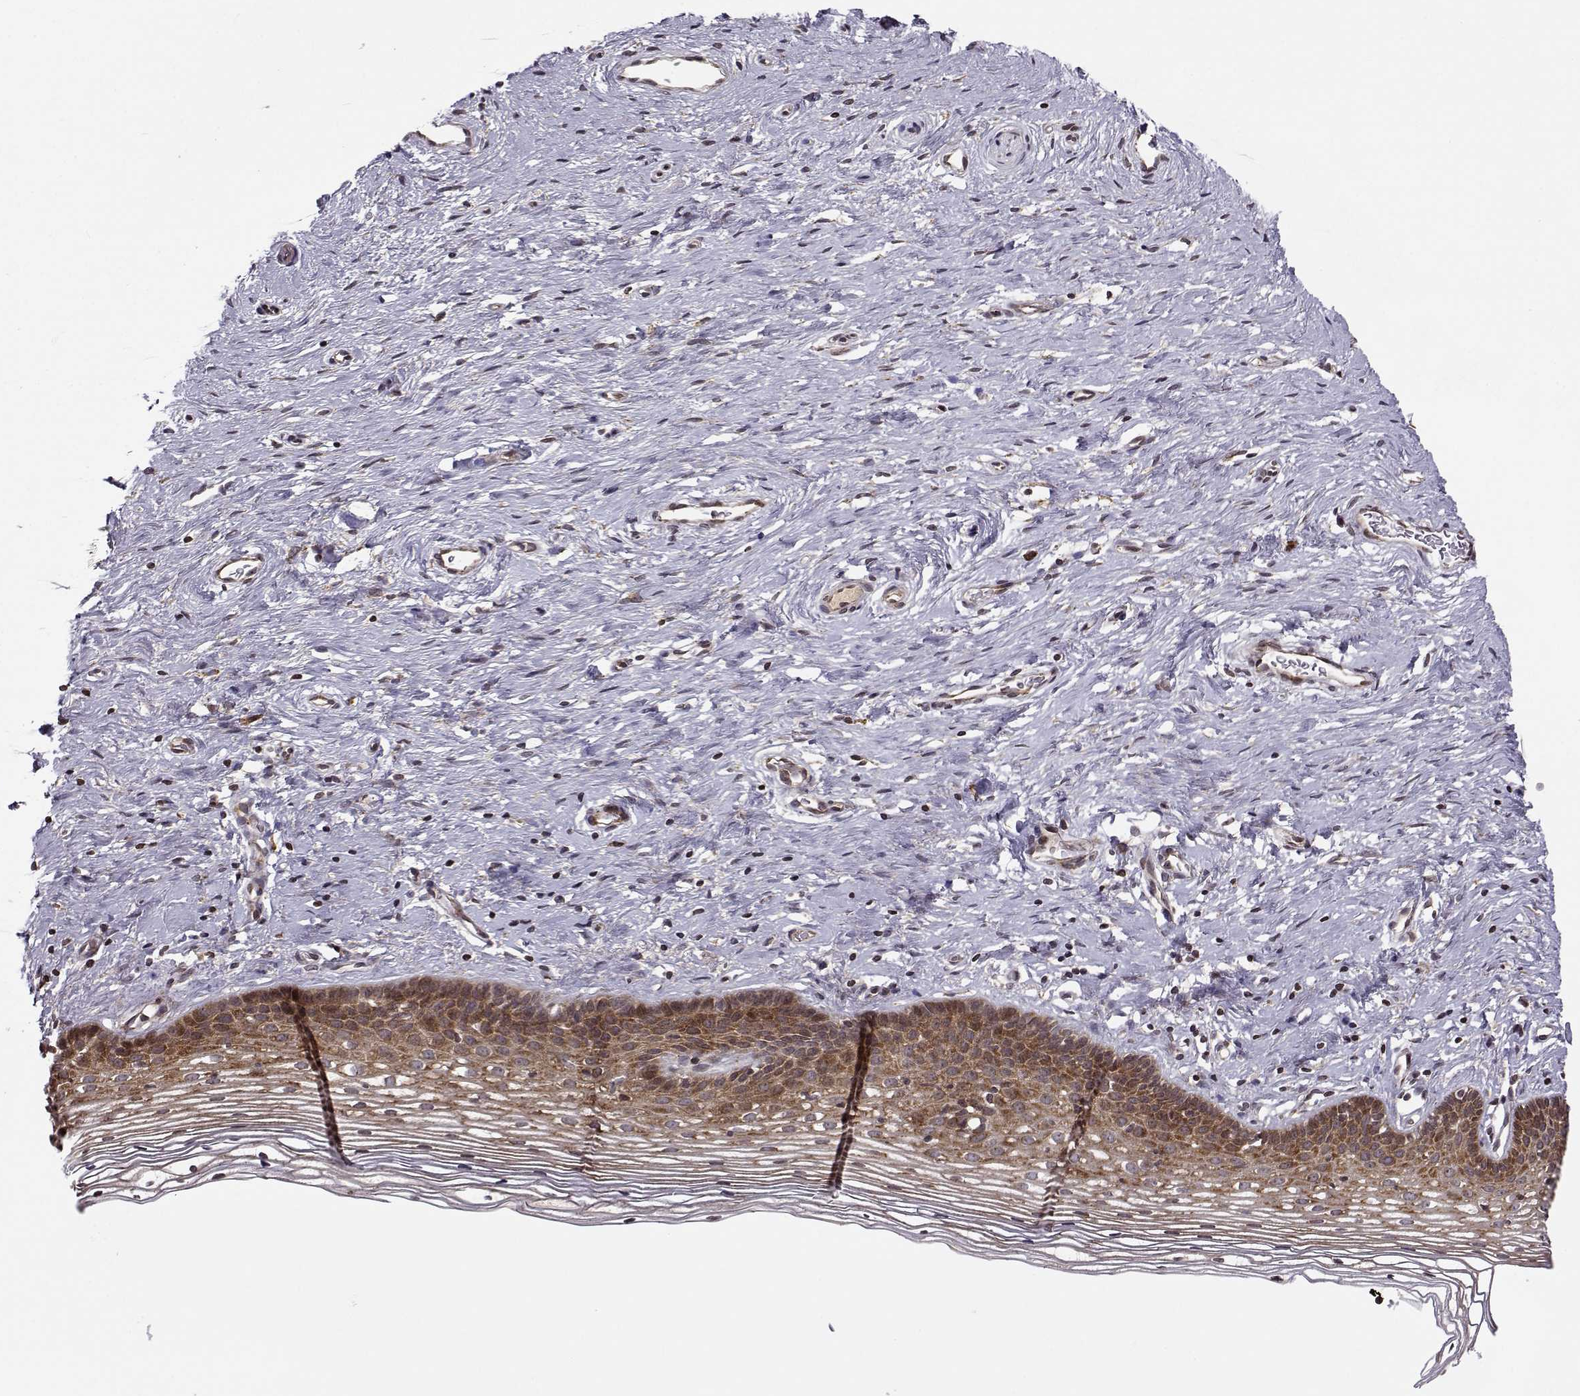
{"staining": {"intensity": "moderate", "quantity": ">75%", "location": "cytoplasmic/membranous"}, "tissue": "cervix", "cell_type": "Glandular cells", "image_type": "normal", "snomed": [{"axis": "morphology", "description": "Normal tissue, NOS"}, {"axis": "topography", "description": "Cervix"}], "caption": "This image shows unremarkable cervix stained with immunohistochemistry (IHC) to label a protein in brown. The cytoplasmic/membranous of glandular cells show moderate positivity for the protein. Nuclei are counter-stained blue.", "gene": "RPL31", "patient": {"sex": "female", "age": 39}}